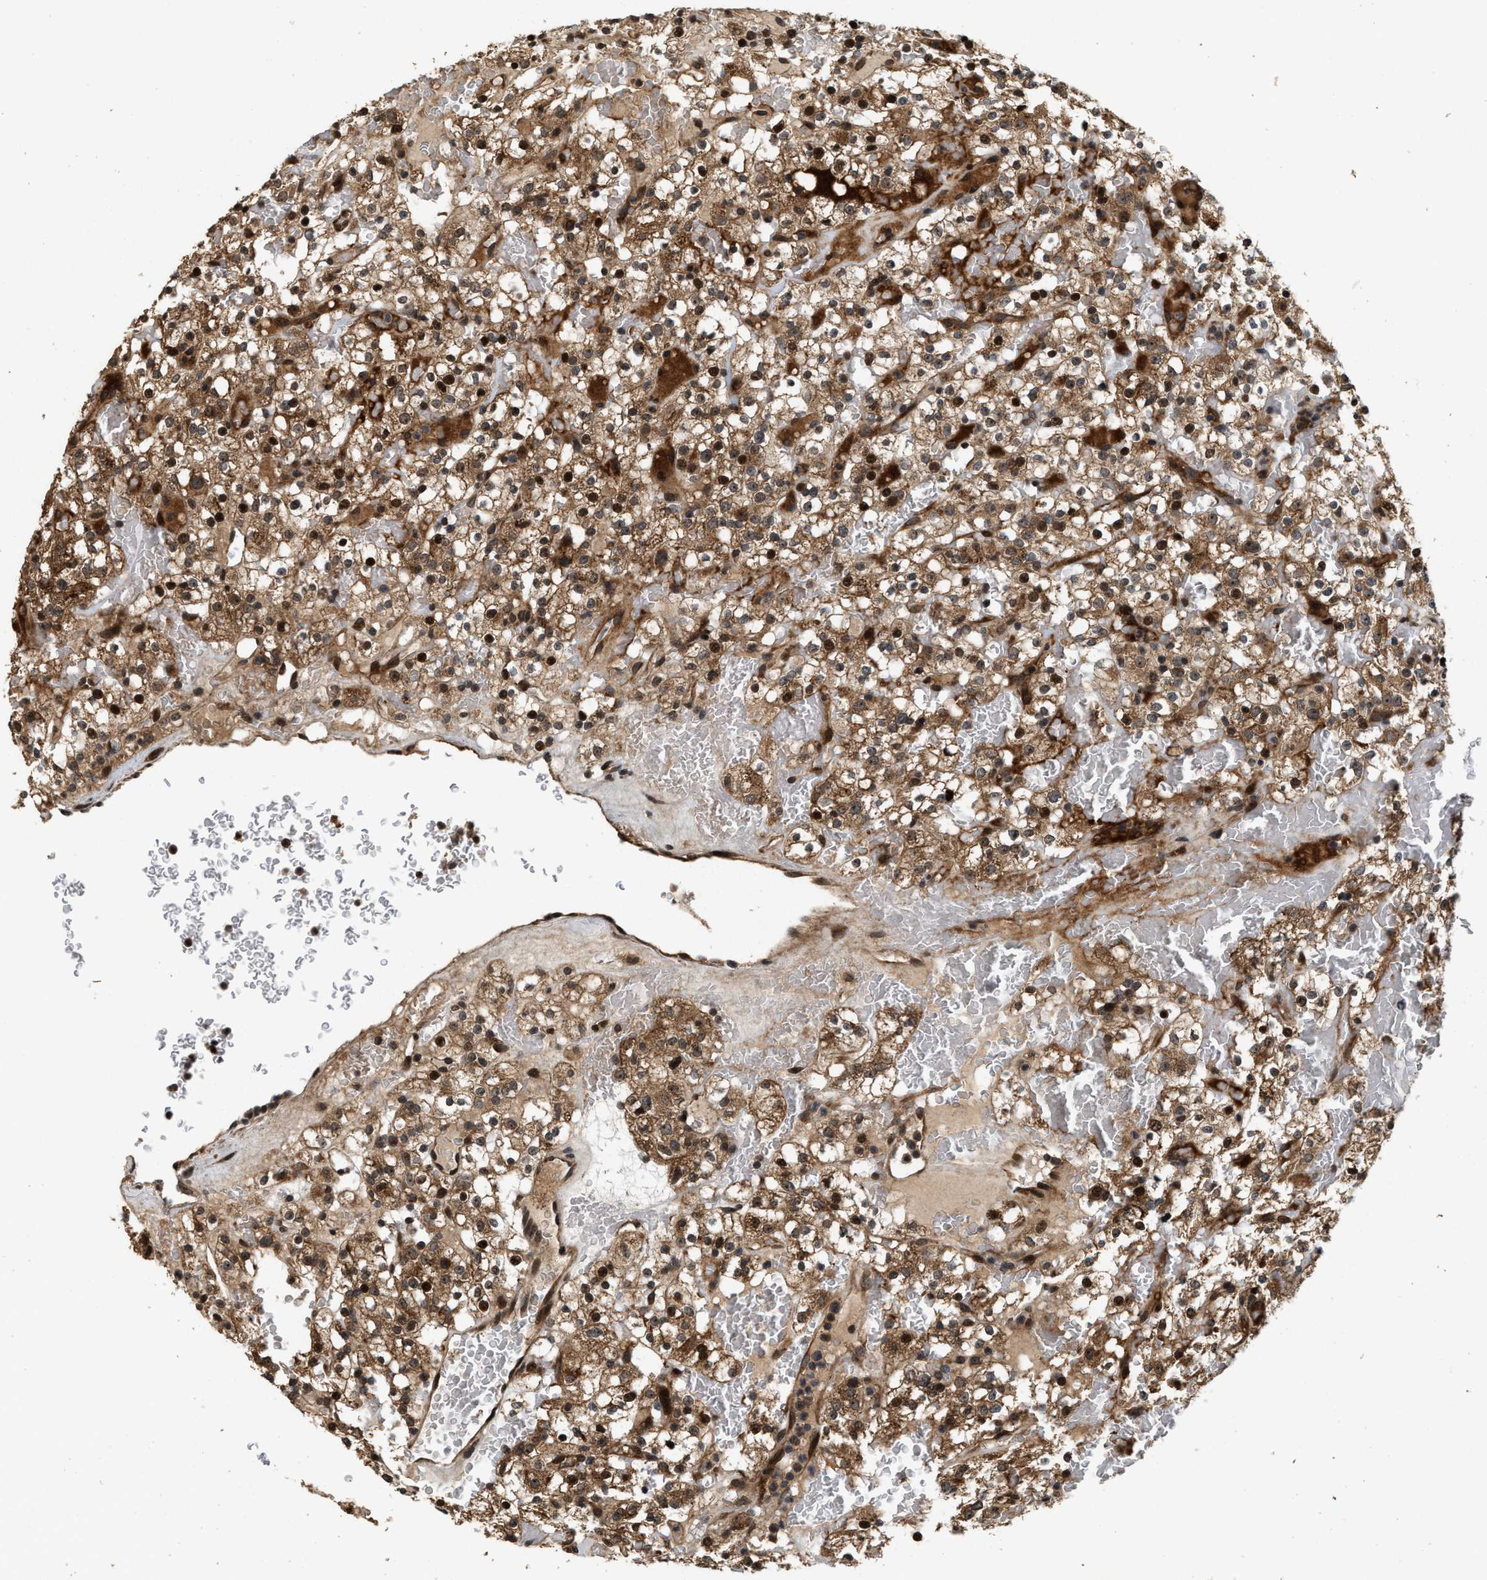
{"staining": {"intensity": "strong", "quantity": ">75%", "location": "cytoplasmic/membranous,nuclear"}, "tissue": "renal cancer", "cell_type": "Tumor cells", "image_type": "cancer", "snomed": [{"axis": "morphology", "description": "Normal tissue, NOS"}, {"axis": "morphology", "description": "Adenocarcinoma, NOS"}, {"axis": "topography", "description": "Kidney"}], "caption": "Tumor cells show high levels of strong cytoplasmic/membranous and nuclear expression in approximately >75% of cells in human renal cancer (adenocarcinoma).", "gene": "ELP2", "patient": {"sex": "female", "age": 72}}